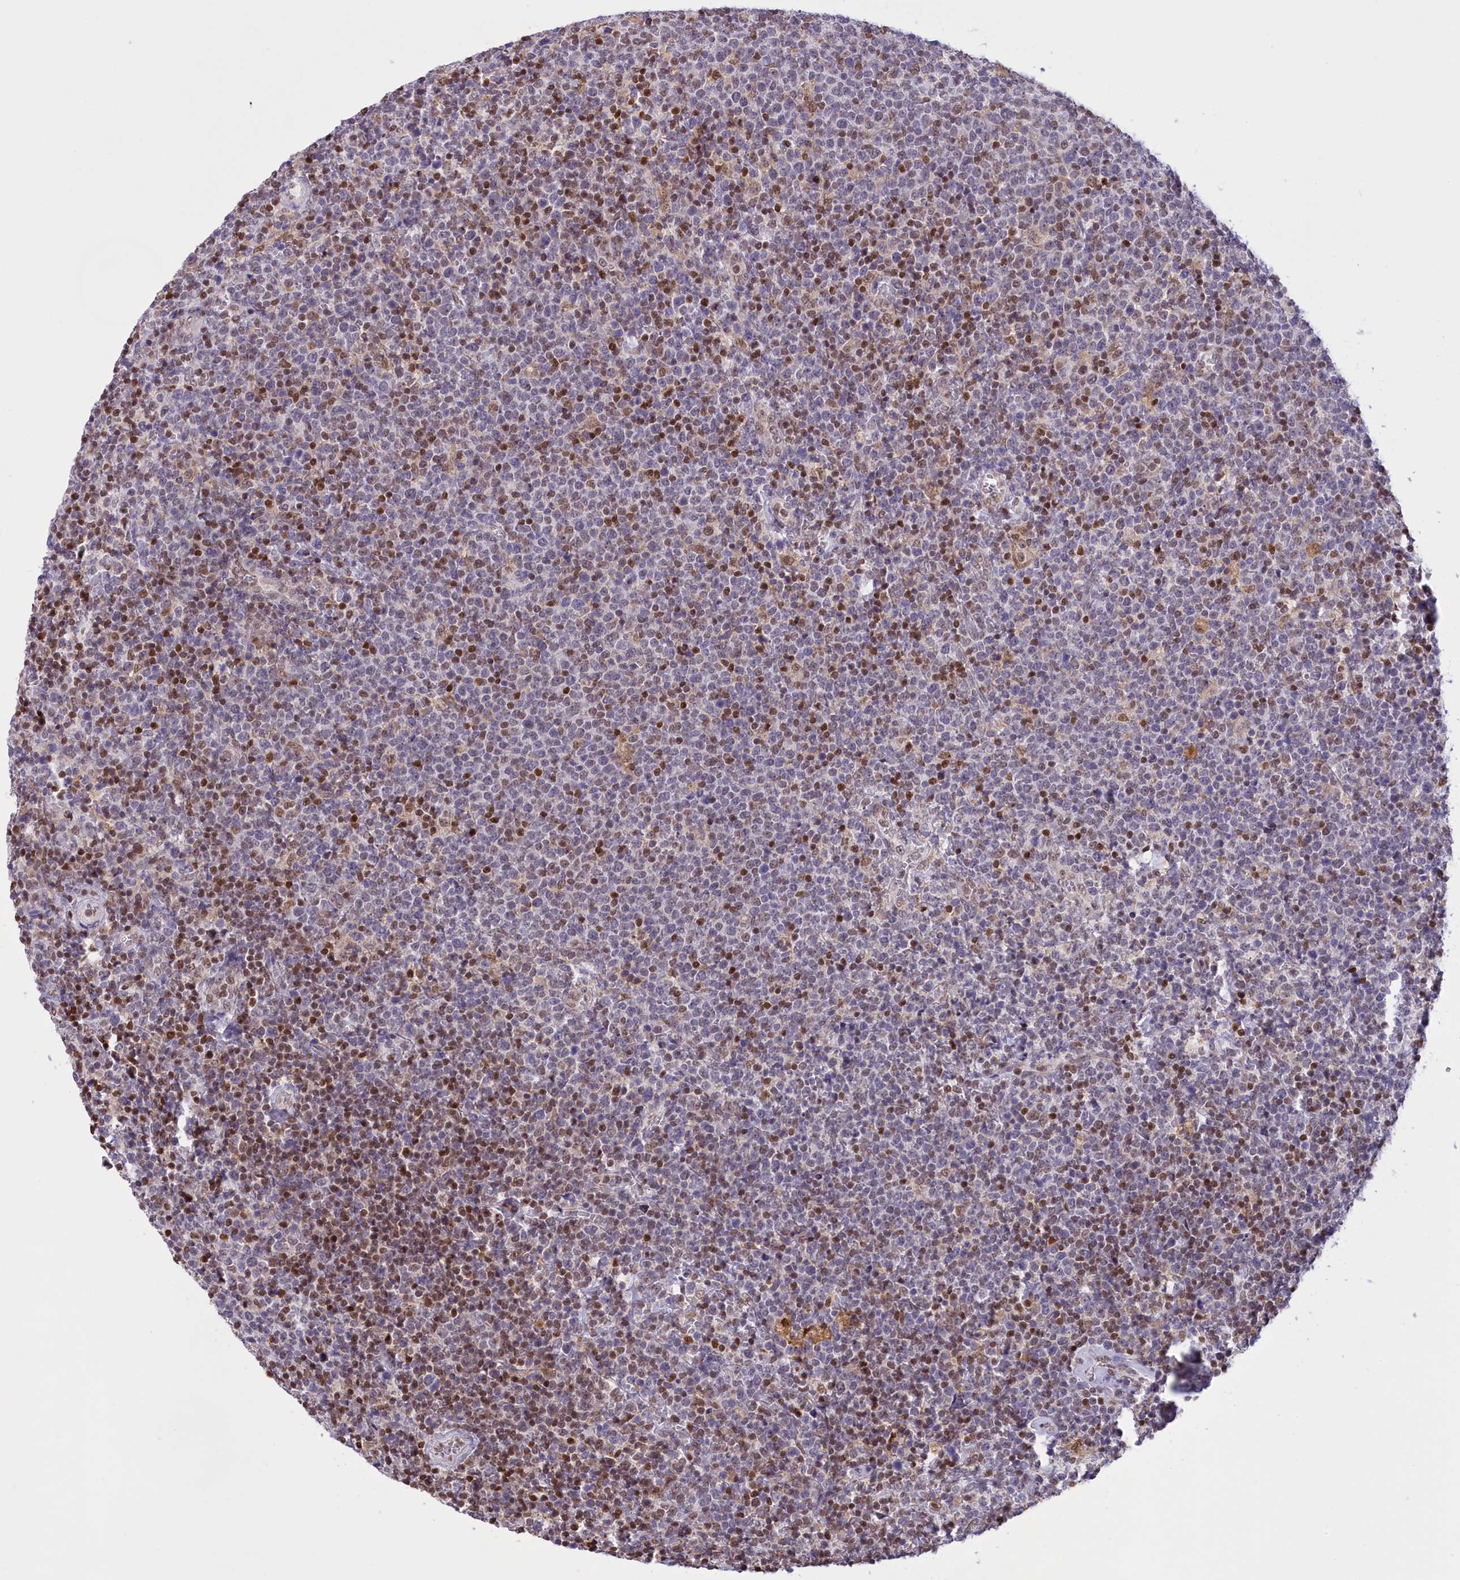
{"staining": {"intensity": "moderate", "quantity": "25%-75%", "location": "nuclear"}, "tissue": "lymphoma", "cell_type": "Tumor cells", "image_type": "cancer", "snomed": [{"axis": "morphology", "description": "Malignant lymphoma, non-Hodgkin's type, High grade"}, {"axis": "topography", "description": "Lymph node"}], "caption": "The micrograph displays staining of lymphoma, revealing moderate nuclear protein expression (brown color) within tumor cells. (DAB (3,3'-diaminobenzidine) = brown stain, brightfield microscopy at high magnification).", "gene": "IZUMO2", "patient": {"sex": "male", "age": 61}}